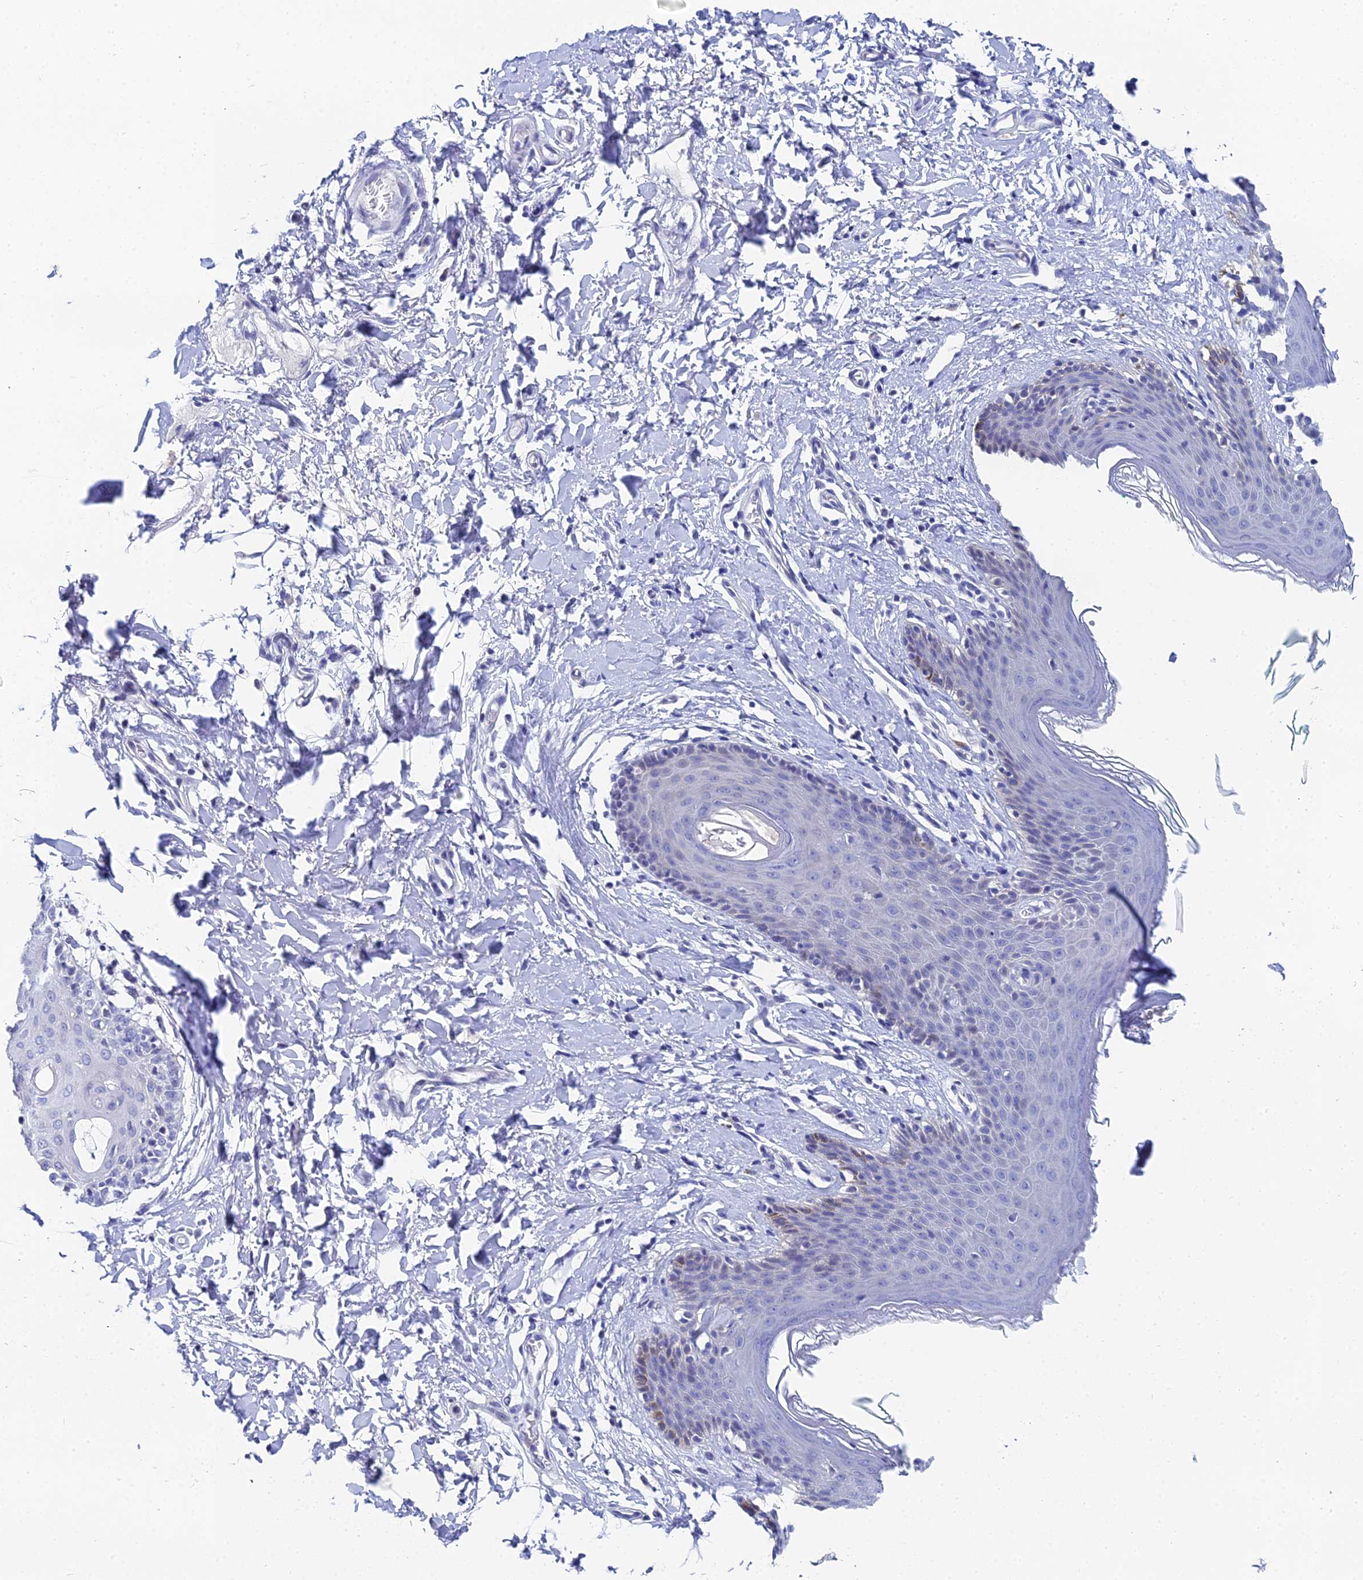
{"staining": {"intensity": "moderate", "quantity": "<25%", "location": "cytoplasmic/membranous"}, "tissue": "skin", "cell_type": "Epidermal cells", "image_type": "normal", "snomed": [{"axis": "morphology", "description": "Normal tissue, NOS"}, {"axis": "topography", "description": "Vulva"}], "caption": "Epidermal cells reveal moderate cytoplasmic/membranous positivity in about <25% of cells in unremarkable skin.", "gene": "OCM2", "patient": {"sex": "female", "age": 66}}